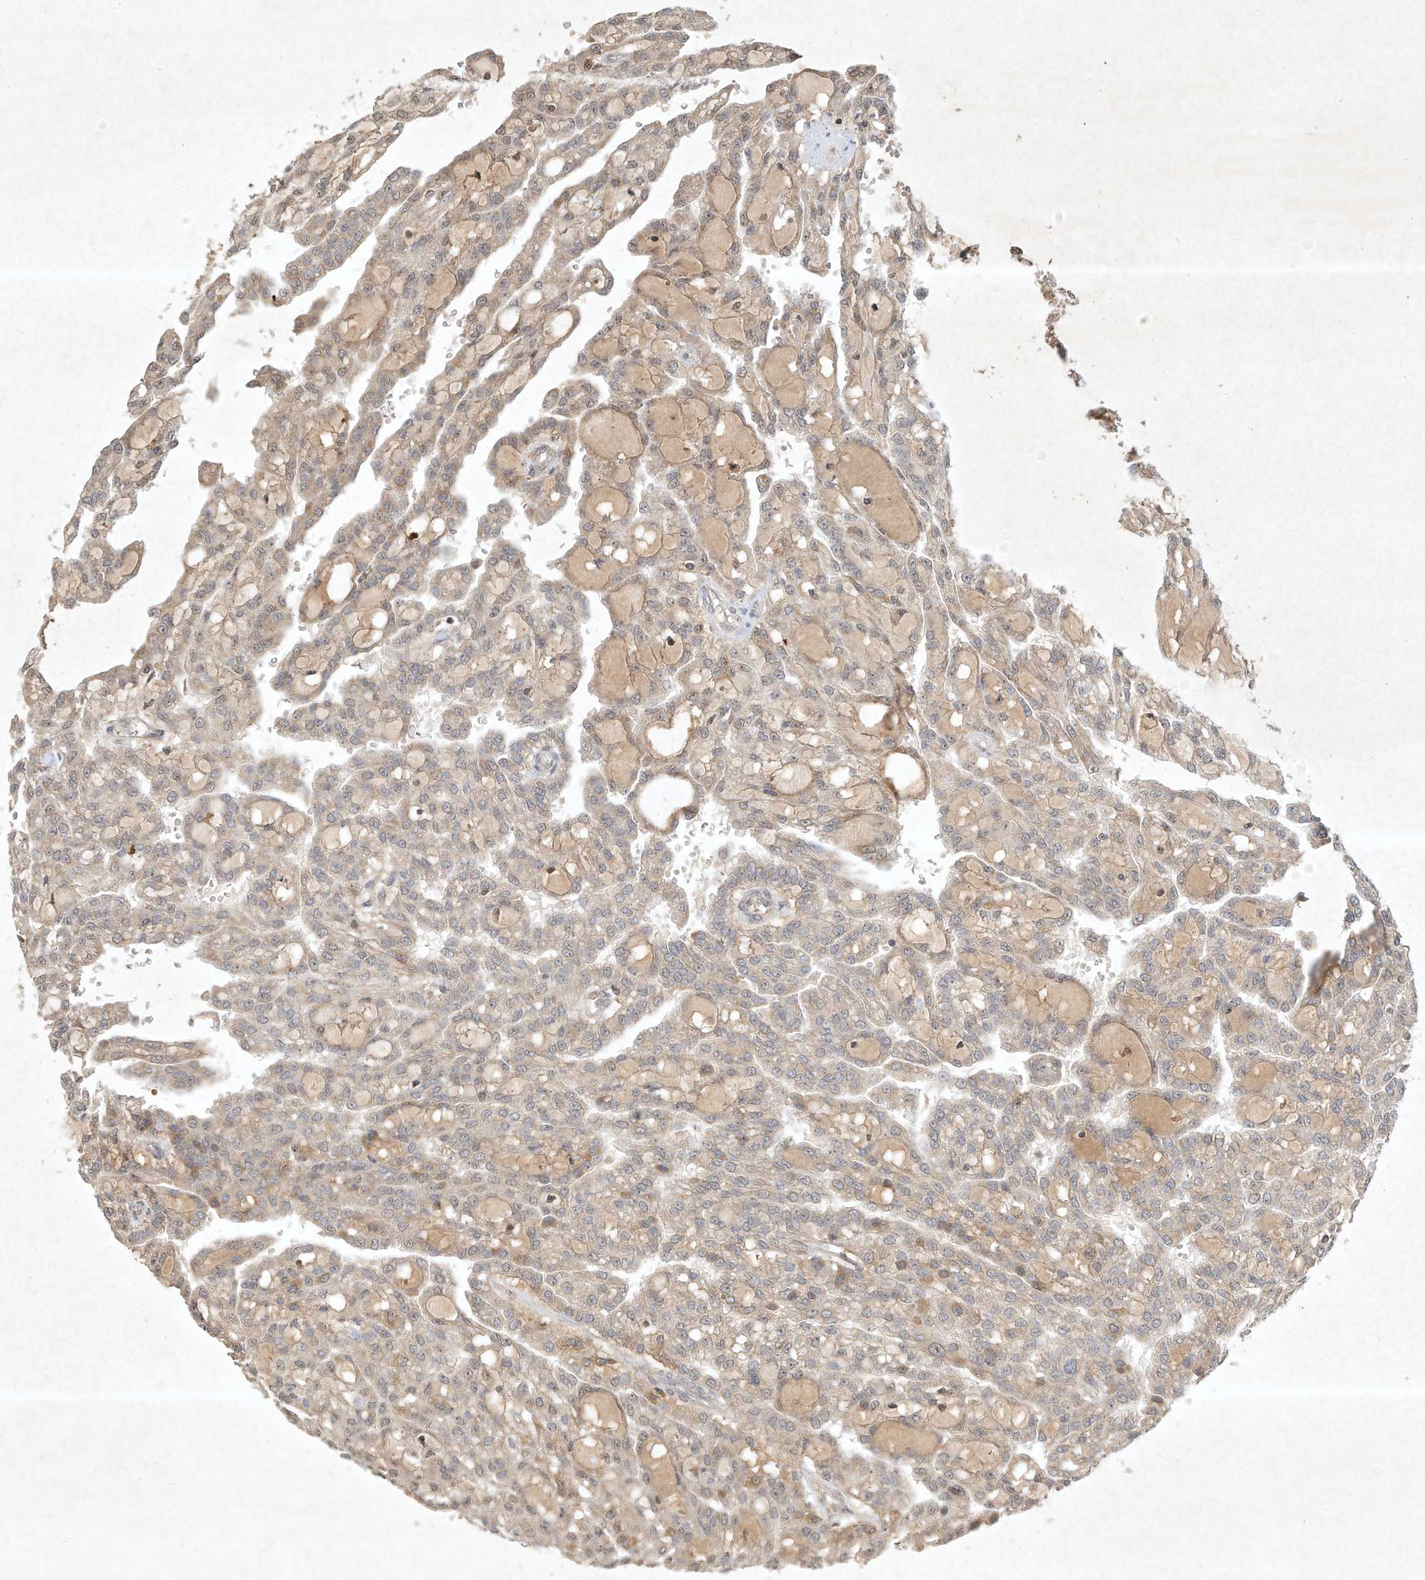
{"staining": {"intensity": "weak", "quantity": "25%-75%", "location": "cytoplasmic/membranous"}, "tissue": "renal cancer", "cell_type": "Tumor cells", "image_type": "cancer", "snomed": [{"axis": "morphology", "description": "Adenocarcinoma, NOS"}, {"axis": "topography", "description": "Kidney"}], "caption": "This is a micrograph of IHC staining of renal cancer (adenocarcinoma), which shows weak positivity in the cytoplasmic/membranous of tumor cells.", "gene": "BTRC", "patient": {"sex": "male", "age": 63}}